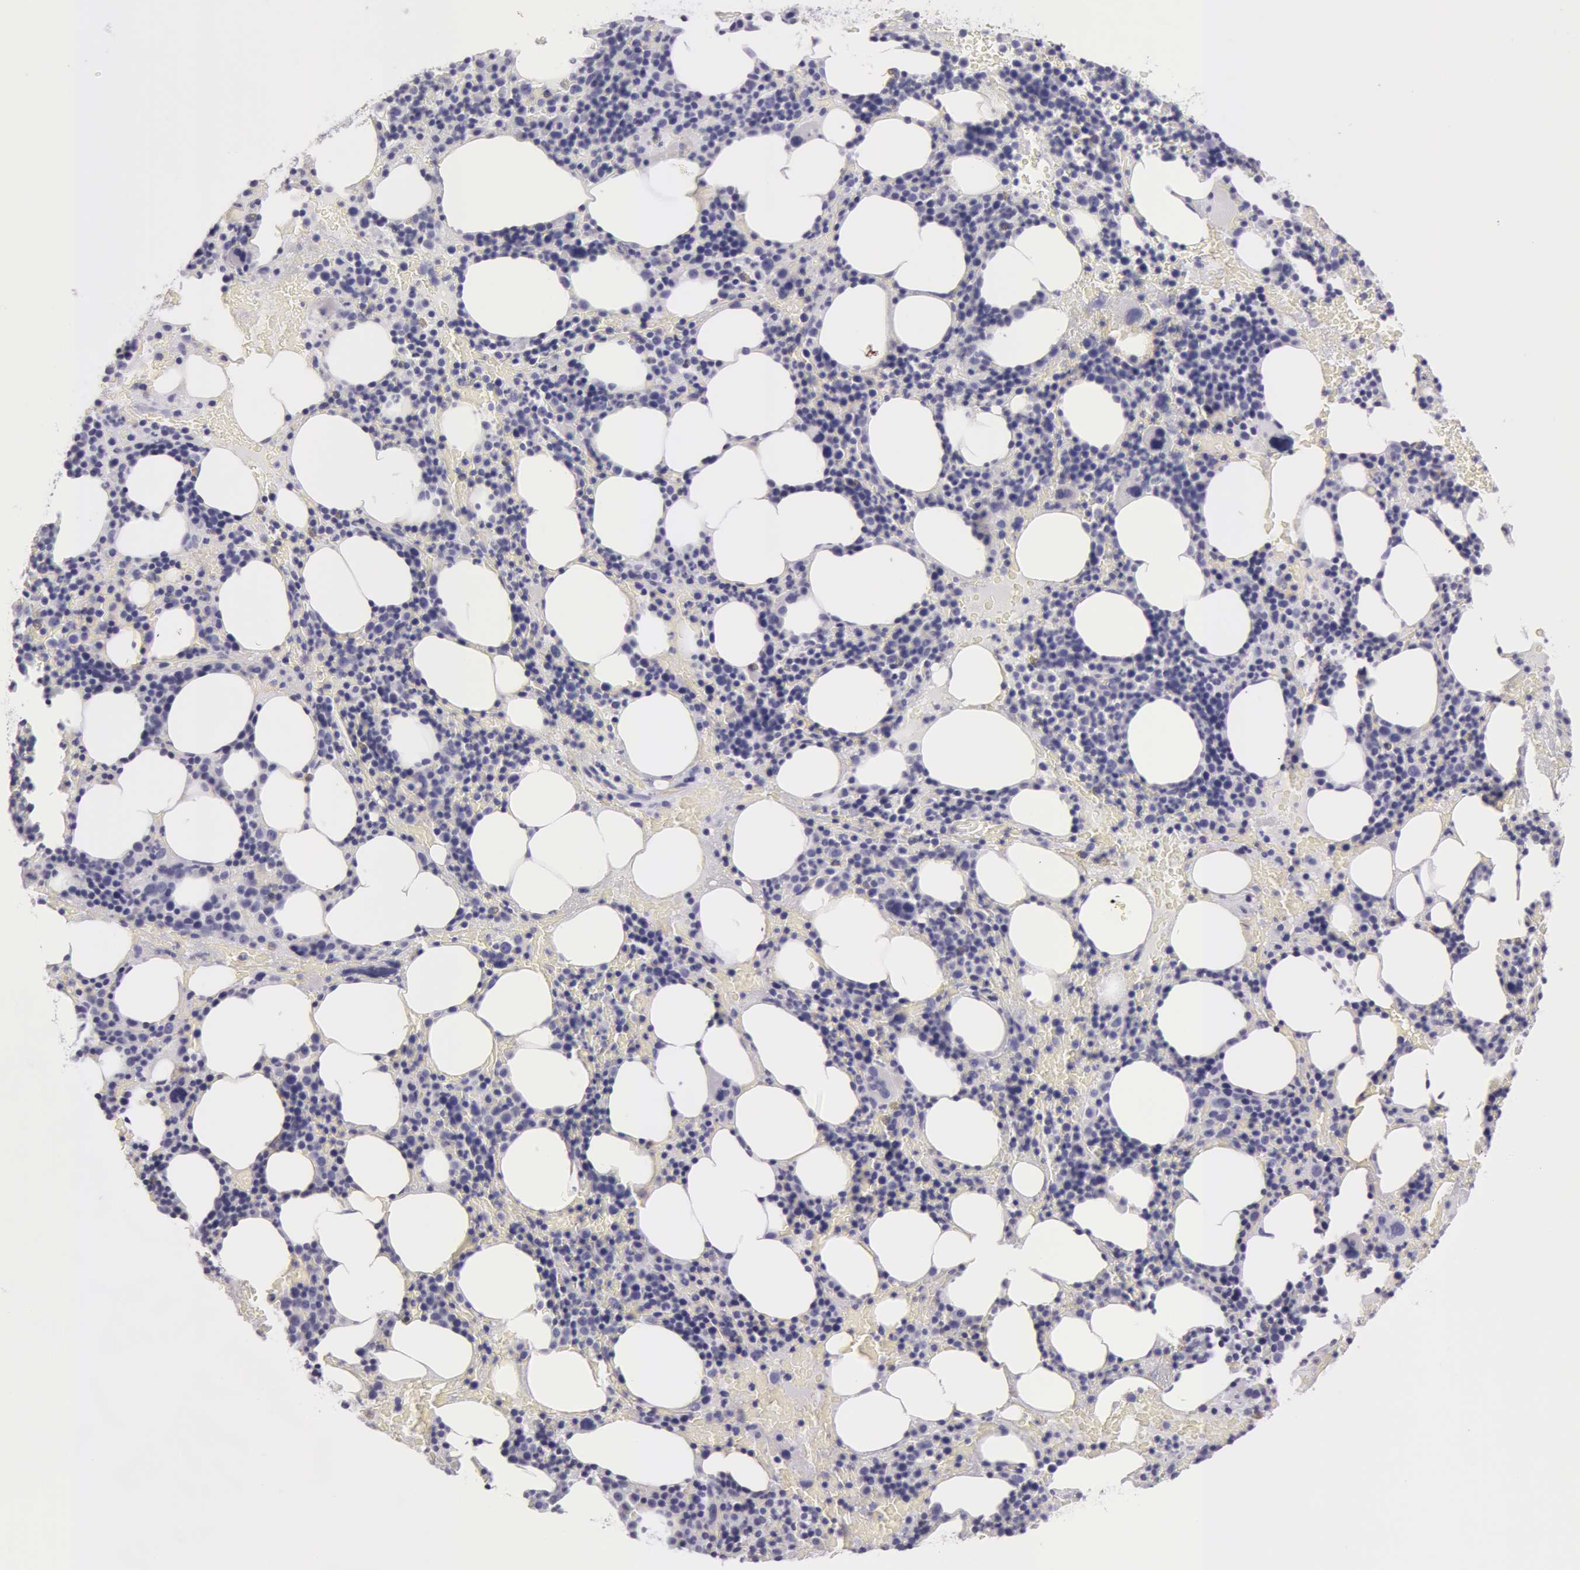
{"staining": {"intensity": "negative", "quantity": "none", "location": "none"}, "tissue": "bone marrow", "cell_type": "Hematopoietic cells", "image_type": "normal", "snomed": [{"axis": "morphology", "description": "Normal tissue, NOS"}, {"axis": "topography", "description": "Bone marrow"}], "caption": "Immunohistochemistry of normal human bone marrow shows no staining in hematopoietic cells. The staining was performed using DAB (3,3'-diaminobenzidine) to visualize the protein expression in brown, while the nuclei were stained in blue with hematoxylin (Magnification: 20x).", "gene": "AMACR", "patient": {"sex": "male", "age": 86}}